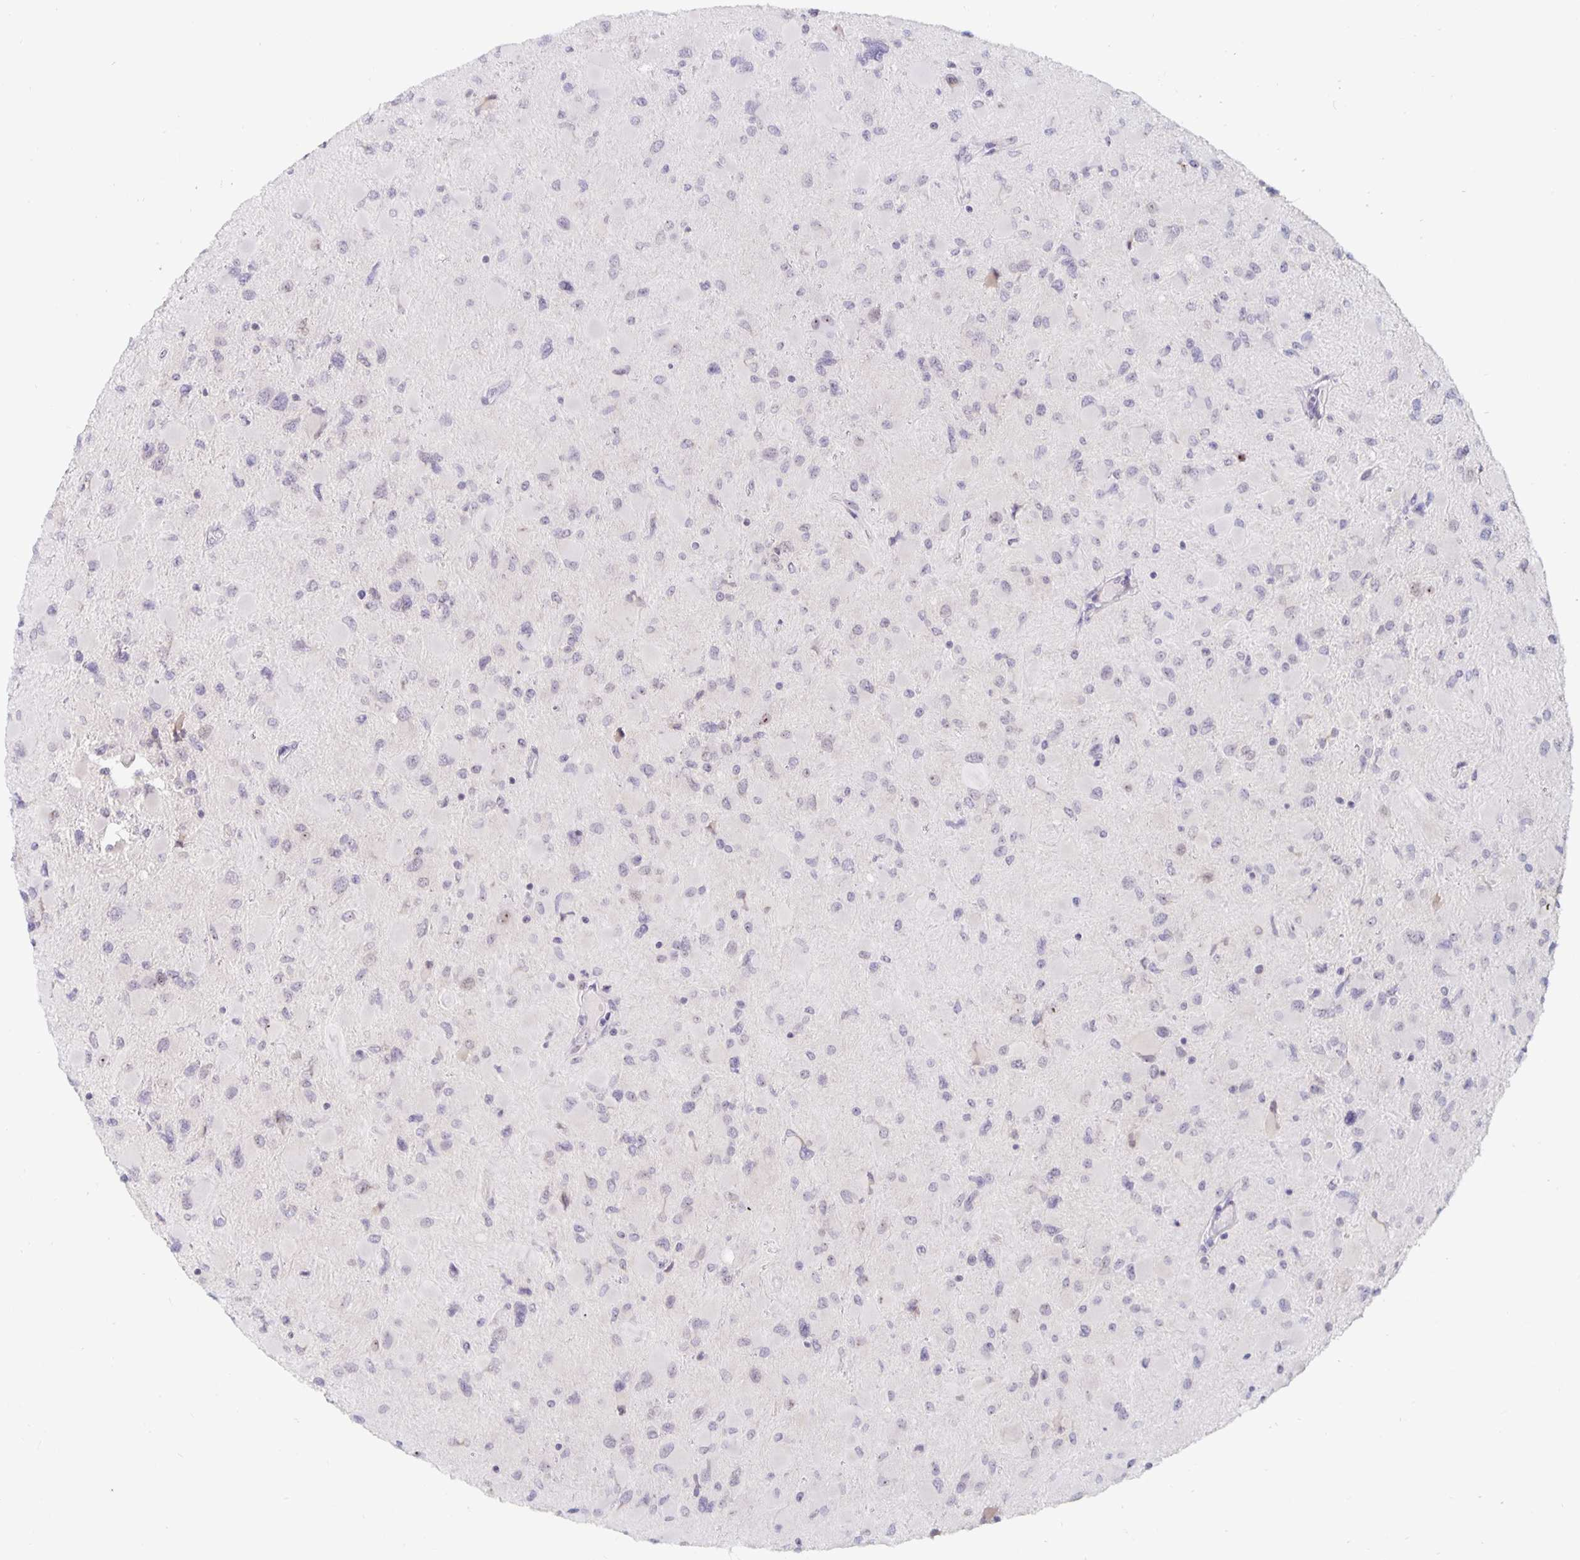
{"staining": {"intensity": "negative", "quantity": "none", "location": "none"}, "tissue": "glioma", "cell_type": "Tumor cells", "image_type": "cancer", "snomed": [{"axis": "morphology", "description": "Glioma, malignant, High grade"}, {"axis": "topography", "description": "Cerebral cortex"}], "caption": "Human glioma stained for a protein using immunohistochemistry (IHC) exhibits no positivity in tumor cells.", "gene": "NUP85", "patient": {"sex": "female", "age": 36}}